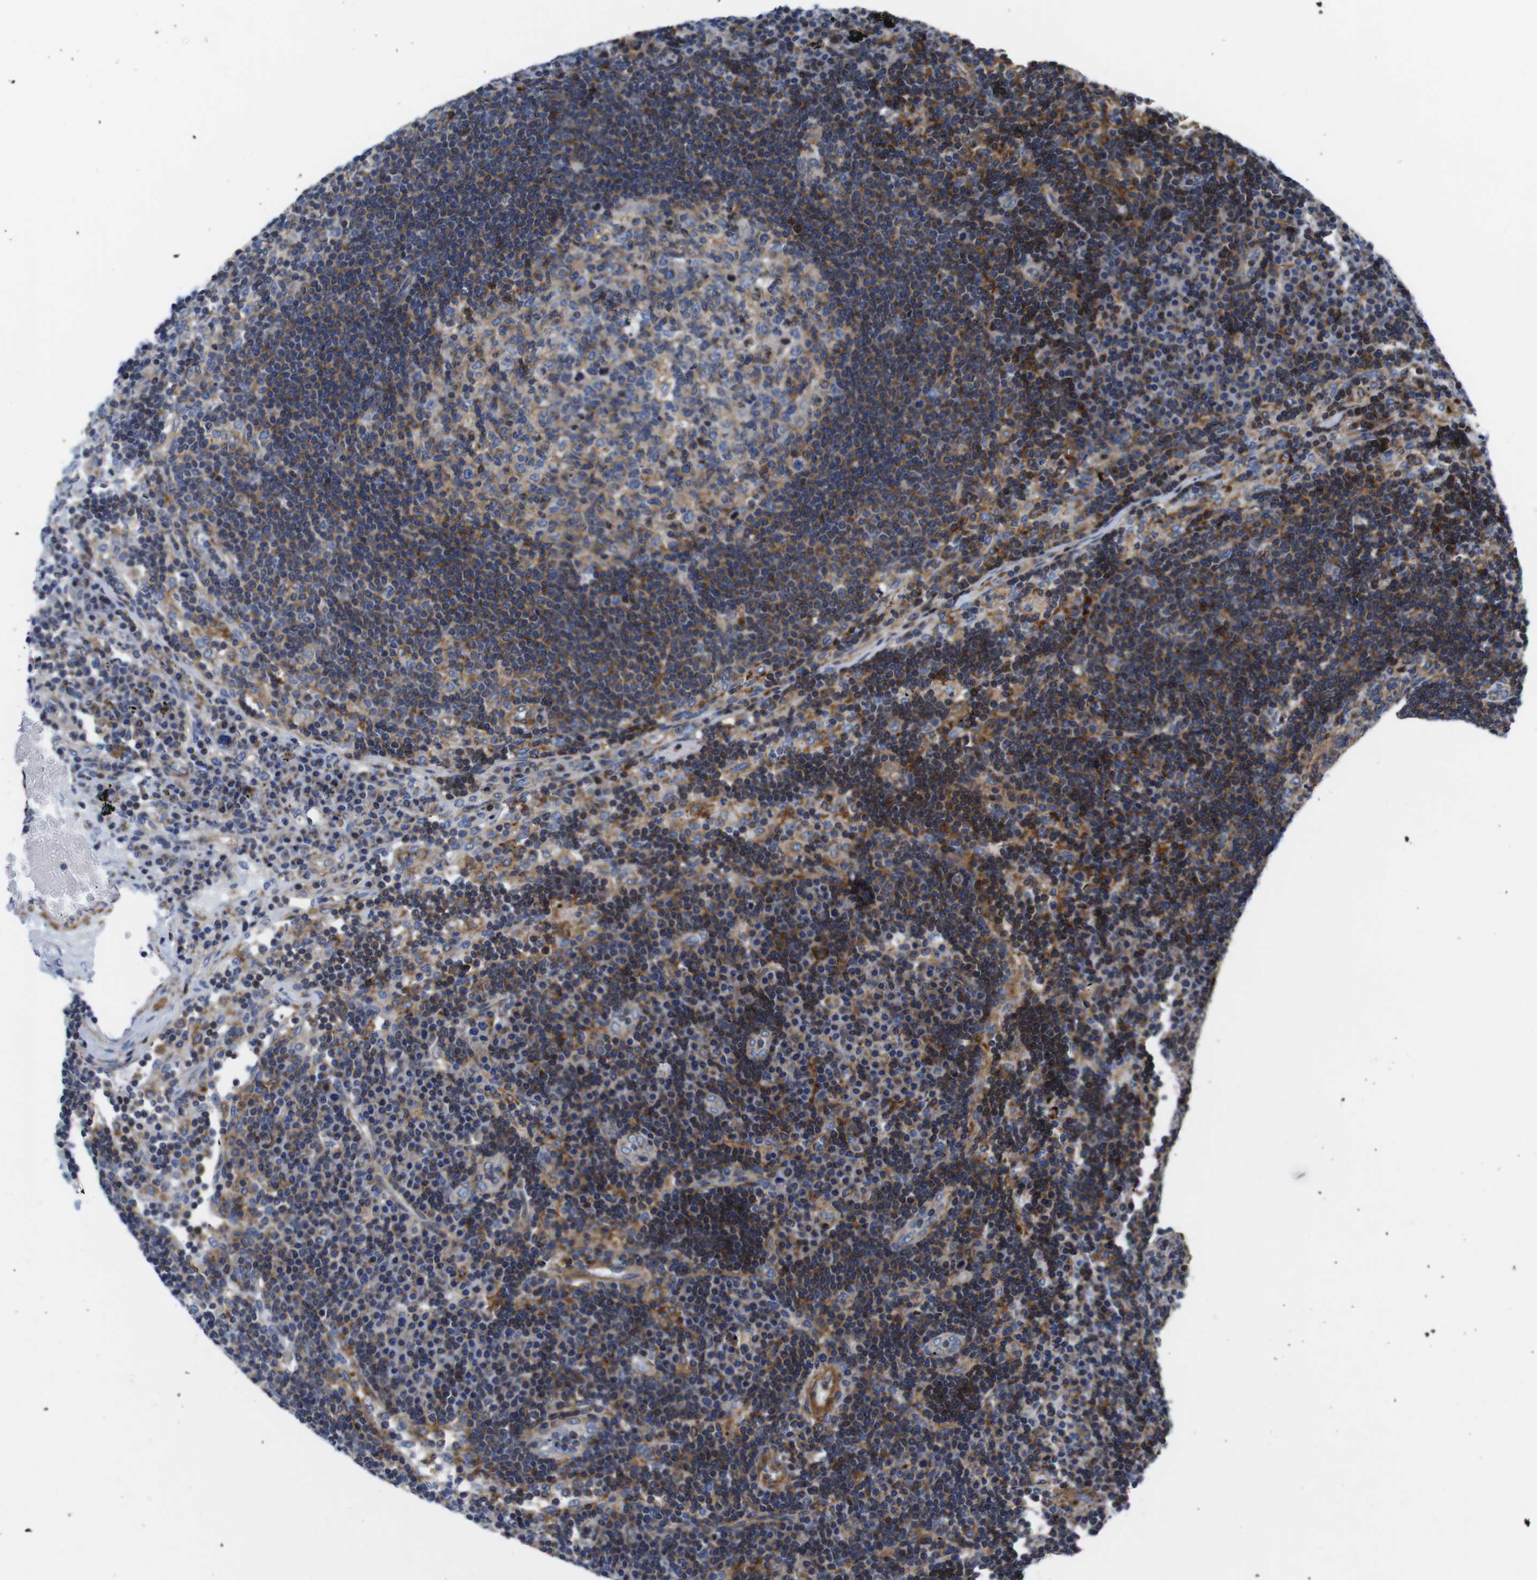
{"staining": {"intensity": "moderate", "quantity": "25%-75%", "location": "cytoplasmic/membranous"}, "tissue": "lymph node", "cell_type": "Germinal center cells", "image_type": "normal", "snomed": [{"axis": "morphology", "description": "Normal tissue, NOS"}, {"axis": "morphology", "description": "Squamous cell carcinoma, metastatic, NOS"}, {"axis": "topography", "description": "Lymph node"}], "caption": "Brown immunohistochemical staining in normal lymph node shows moderate cytoplasmic/membranous positivity in about 25%-75% of germinal center cells. Nuclei are stained in blue.", "gene": "GPR4", "patient": {"sex": "female", "age": 53}}